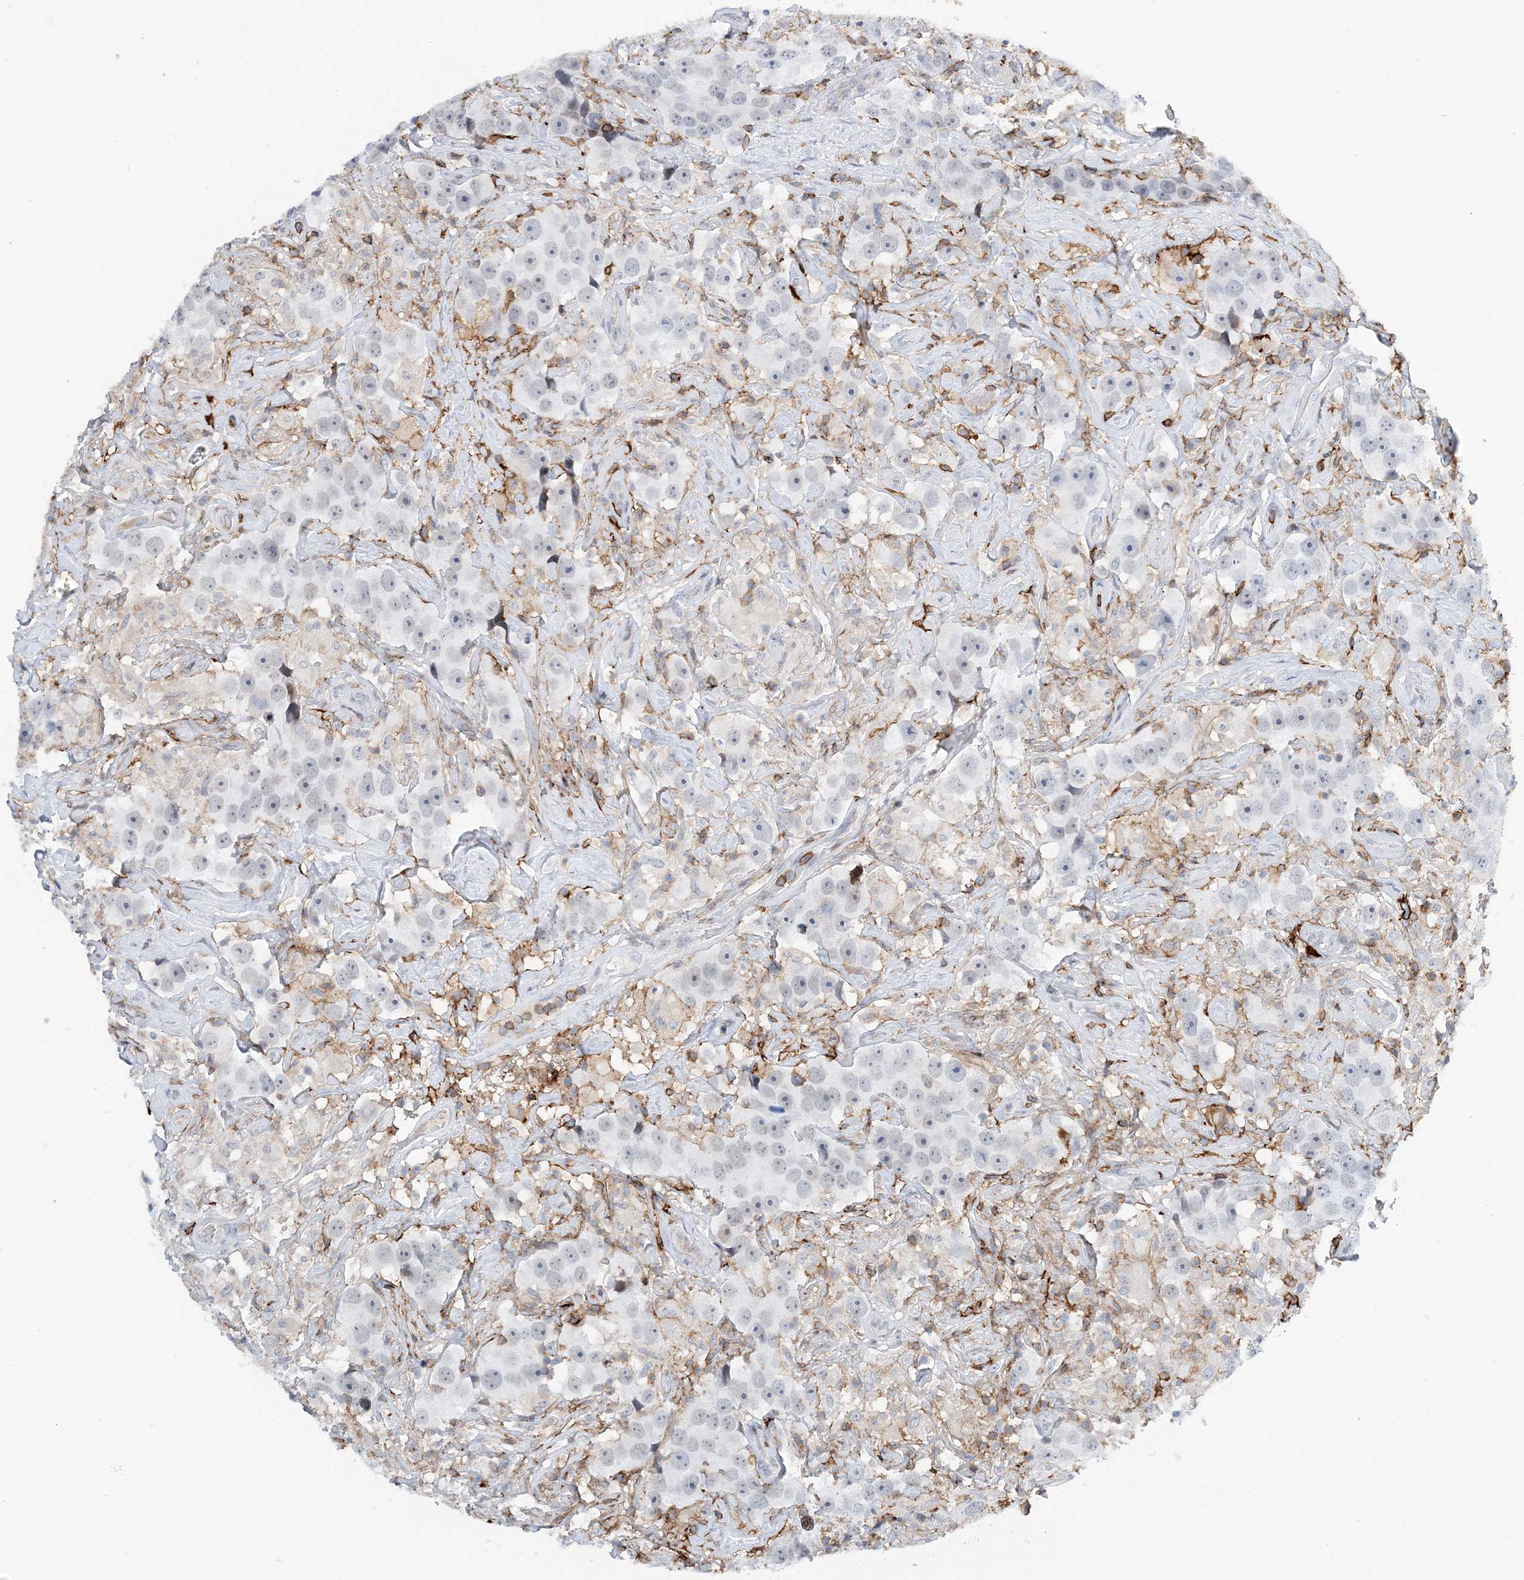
{"staining": {"intensity": "weak", "quantity": "<25%", "location": "nuclear"}, "tissue": "testis cancer", "cell_type": "Tumor cells", "image_type": "cancer", "snomed": [{"axis": "morphology", "description": "Seminoma, NOS"}, {"axis": "topography", "description": "Testis"}], "caption": "Immunohistochemistry image of testis cancer (seminoma) stained for a protein (brown), which displays no expression in tumor cells.", "gene": "PRMT9", "patient": {"sex": "male", "age": 49}}